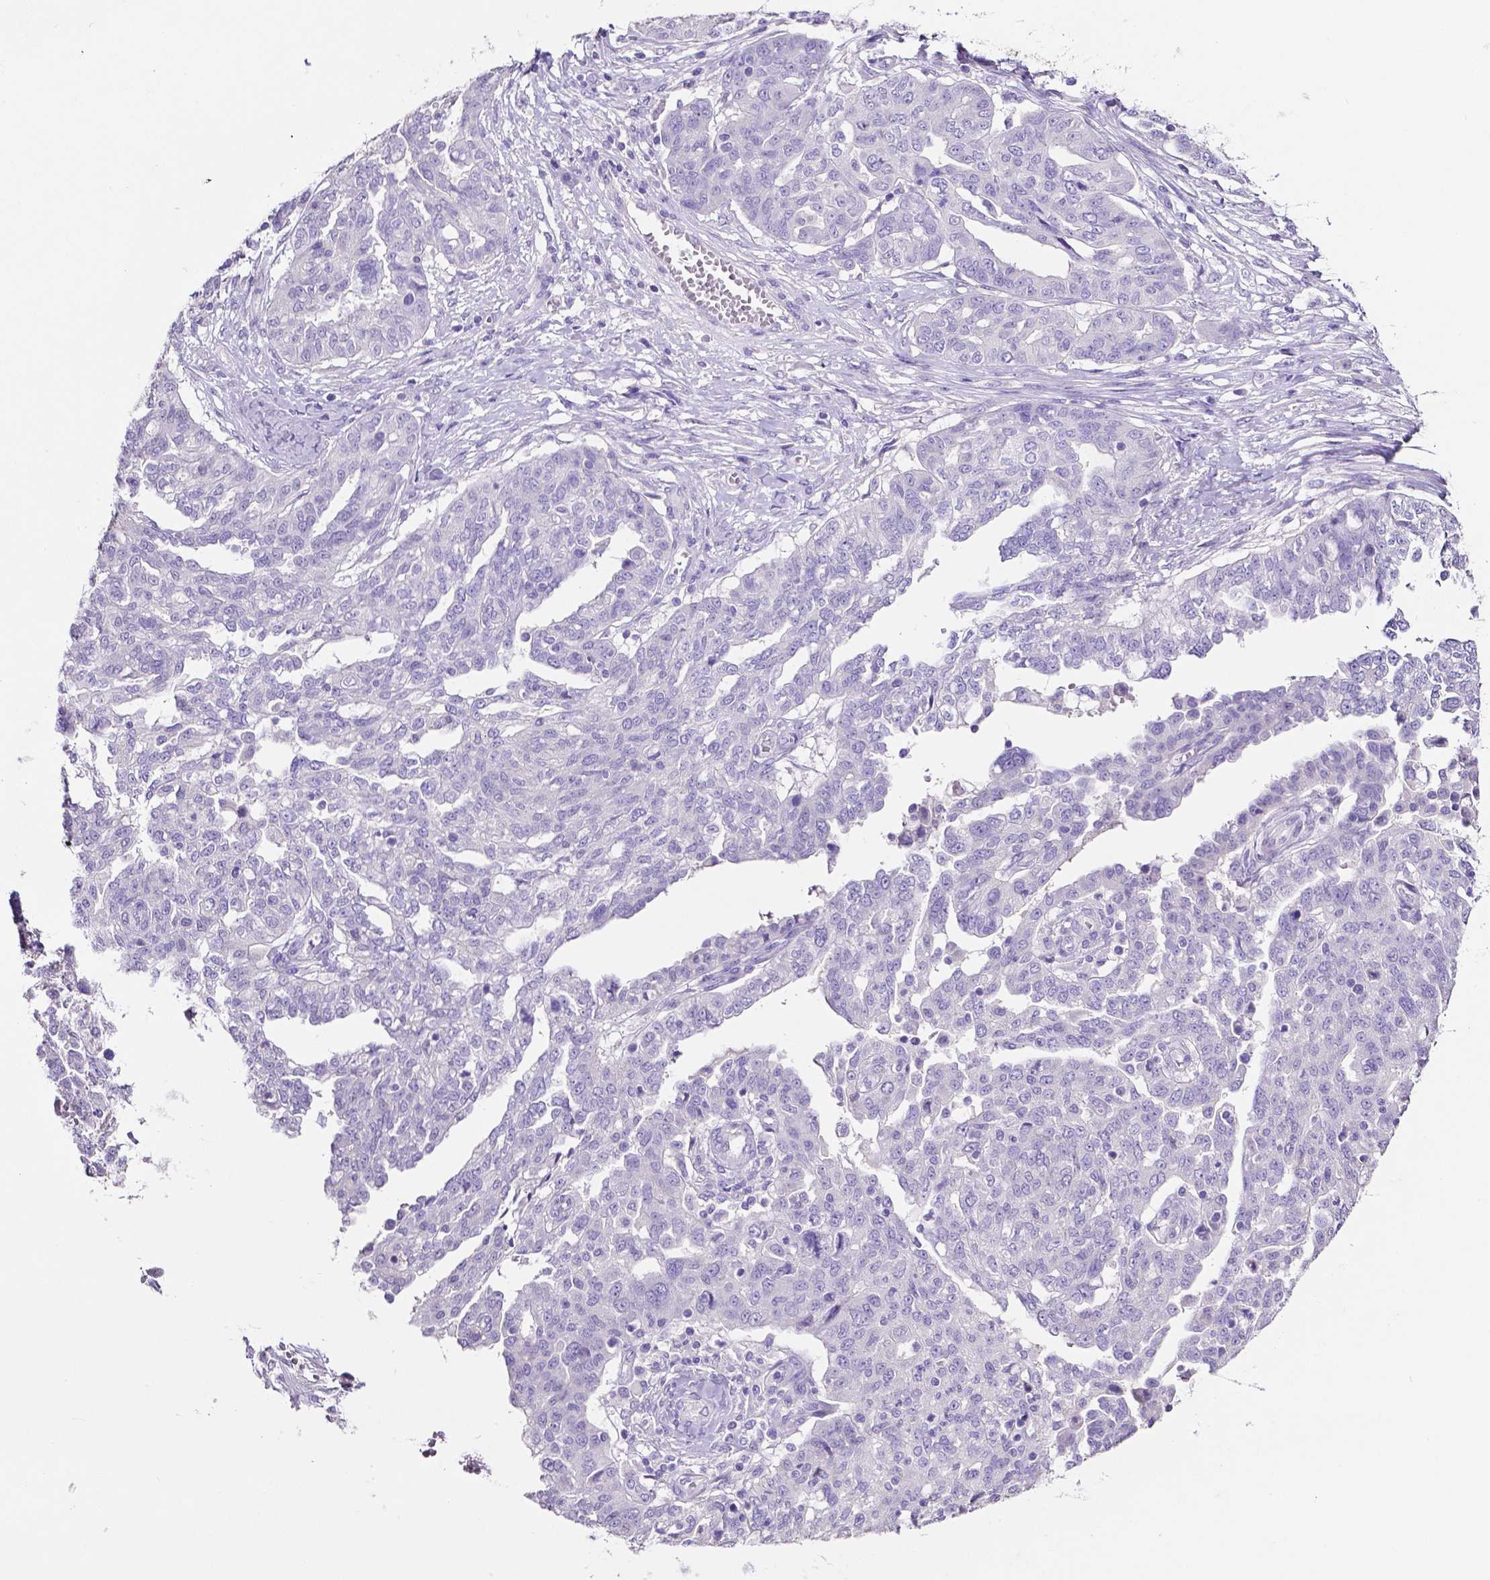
{"staining": {"intensity": "negative", "quantity": "none", "location": "none"}, "tissue": "ovarian cancer", "cell_type": "Tumor cells", "image_type": "cancer", "snomed": [{"axis": "morphology", "description": "Cystadenocarcinoma, serous, NOS"}, {"axis": "topography", "description": "Ovary"}], "caption": "Immunohistochemistry histopathology image of human serous cystadenocarcinoma (ovarian) stained for a protein (brown), which exhibits no expression in tumor cells. (Brightfield microscopy of DAB (3,3'-diaminobenzidine) immunohistochemistry (IHC) at high magnification).", "gene": "SLC22A2", "patient": {"sex": "female", "age": 67}}